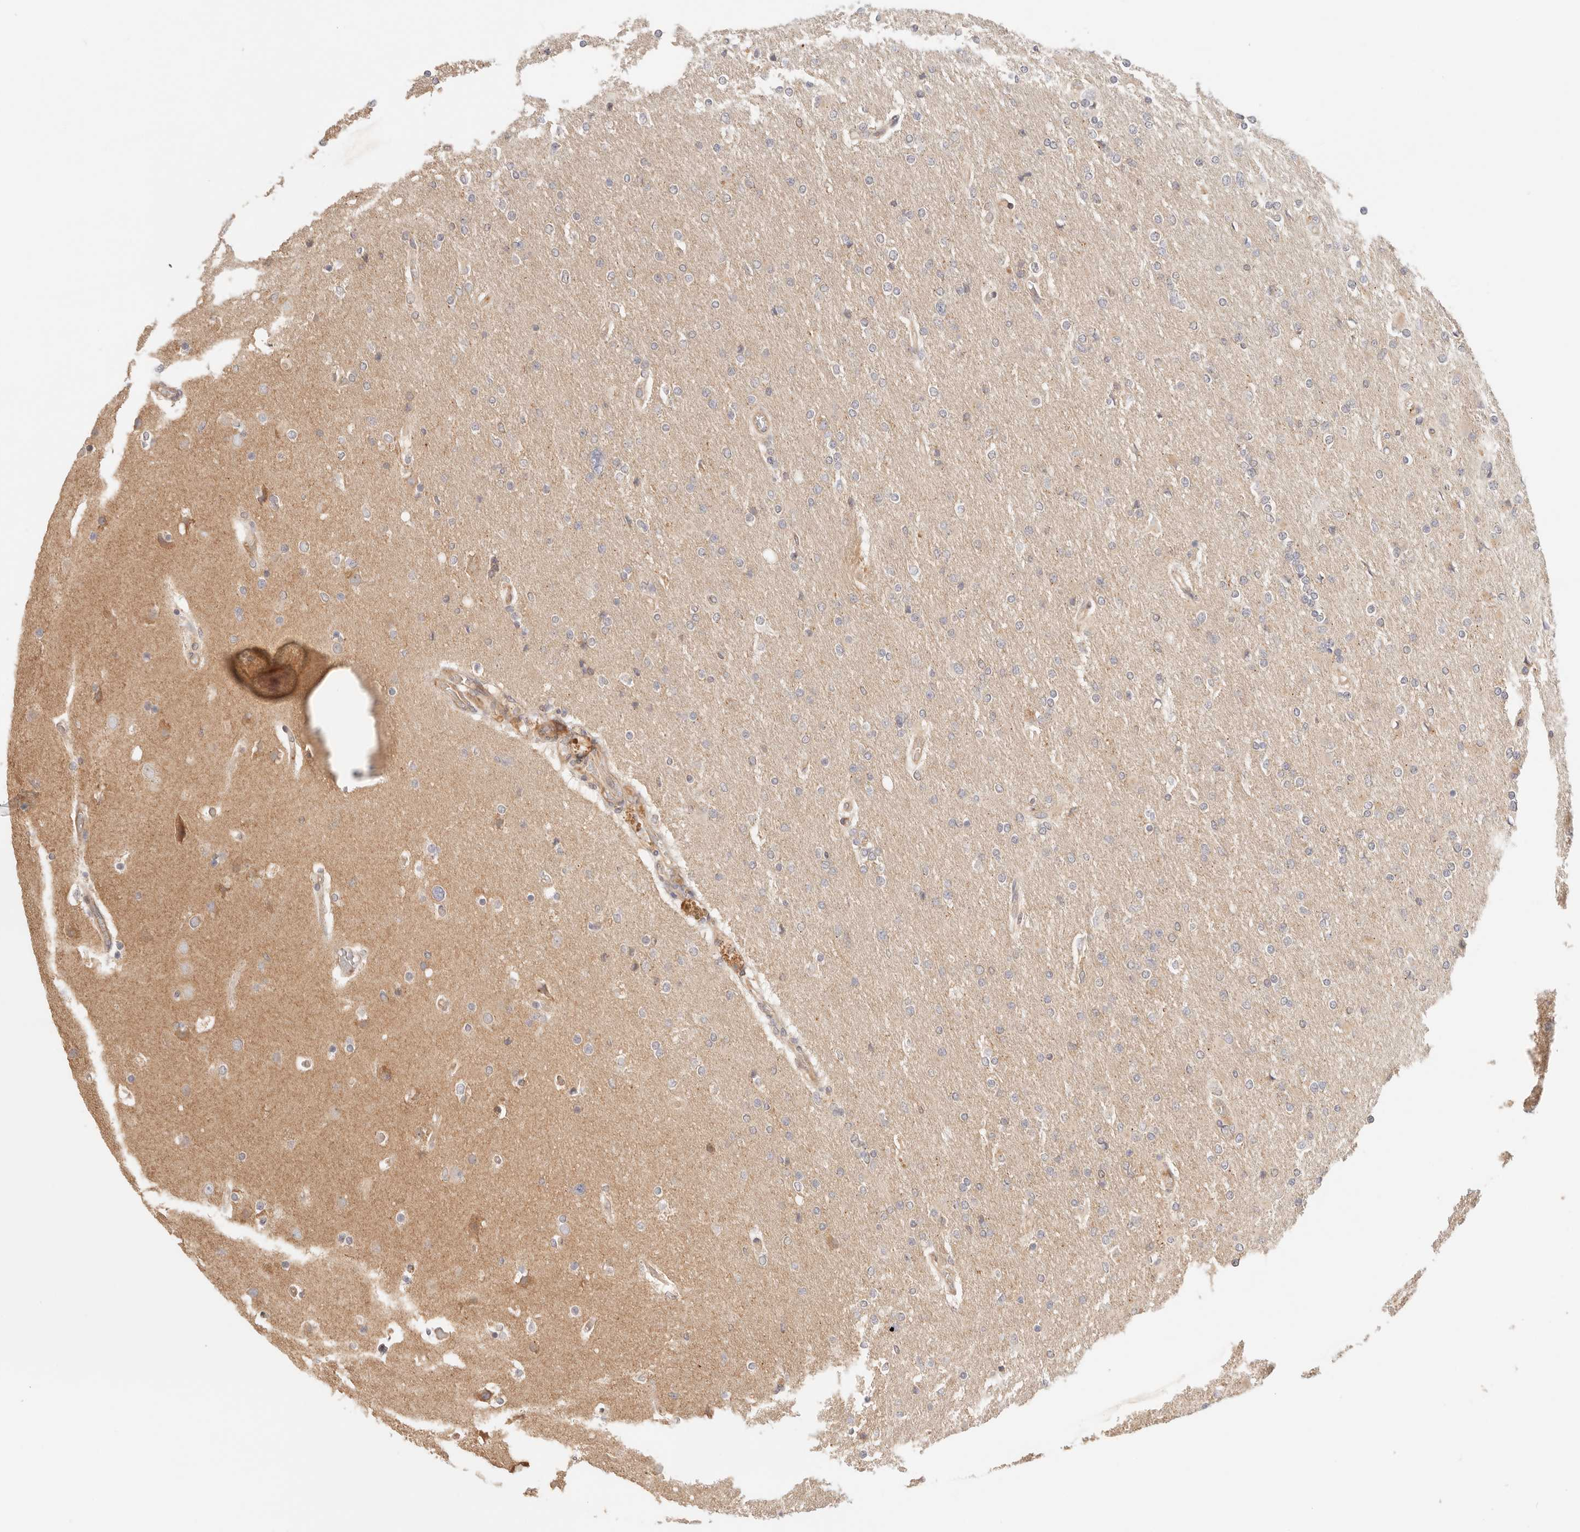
{"staining": {"intensity": "negative", "quantity": "none", "location": "none"}, "tissue": "glioma", "cell_type": "Tumor cells", "image_type": "cancer", "snomed": [{"axis": "morphology", "description": "Glioma, malignant, High grade"}, {"axis": "topography", "description": "Cerebral cortex"}], "caption": "Immunohistochemistry micrograph of neoplastic tissue: human glioma stained with DAB (3,3'-diaminobenzidine) exhibits no significant protein staining in tumor cells.", "gene": "IL1R2", "patient": {"sex": "female", "age": 36}}